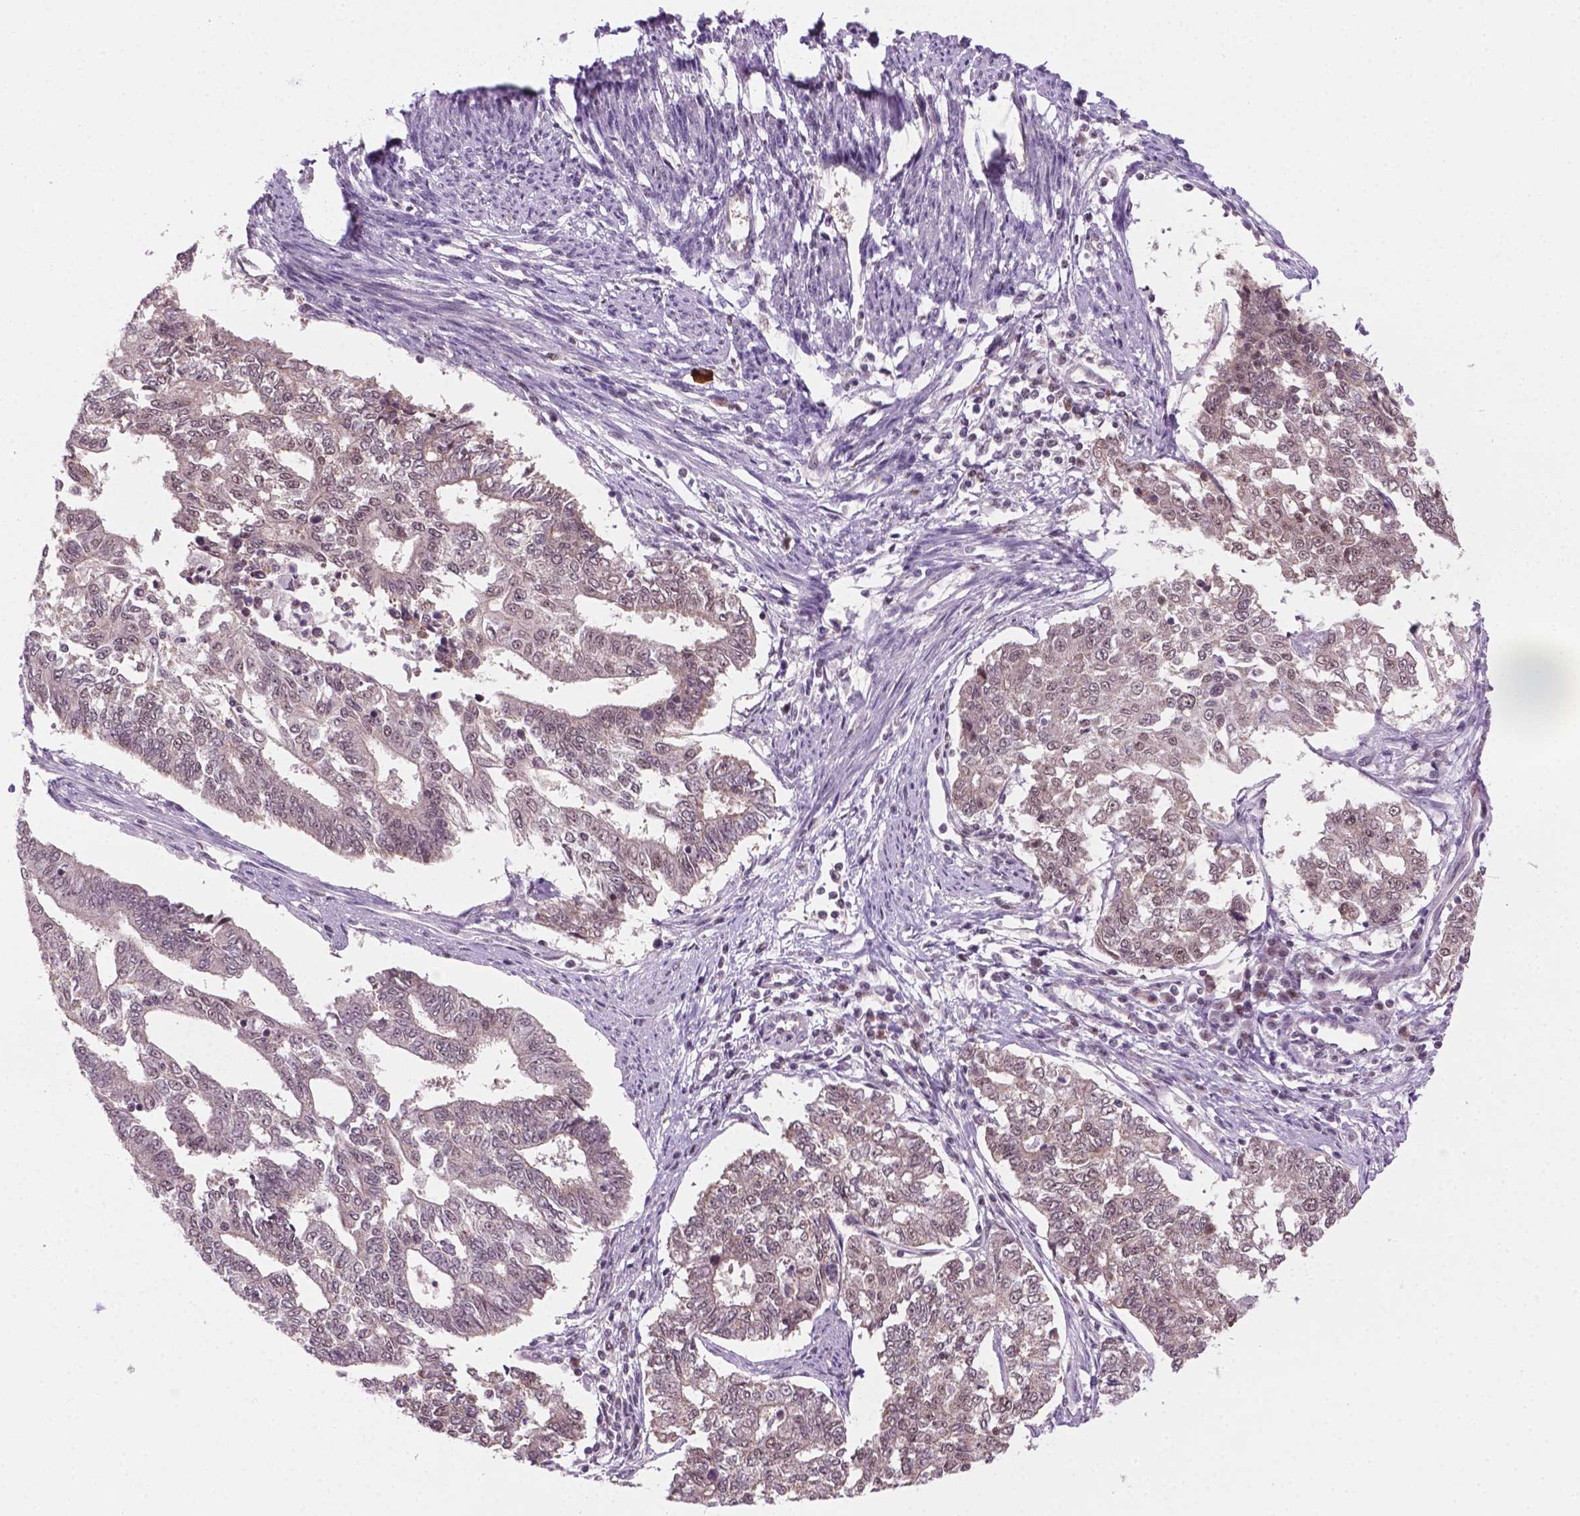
{"staining": {"intensity": "weak", "quantity": "25%-75%", "location": "cytoplasmic/membranous,nuclear"}, "tissue": "endometrial cancer", "cell_type": "Tumor cells", "image_type": "cancer", "snomed": [{"axis": "morphology", "description": "Adenocarcinoma, NOS"}, {"axis": "topography", "description": "Uterus"}], "caption": "IHC (DAB (3,3'-diaminobenzidine)) staining of endometrial adenocarcinoma demonstrates weak cytoplasmic/membranous and nuclear protein staining in about 25%-75% of tumor cells.", "gene": "PHAX", "patient": {"sex": "female", "age": 59}}